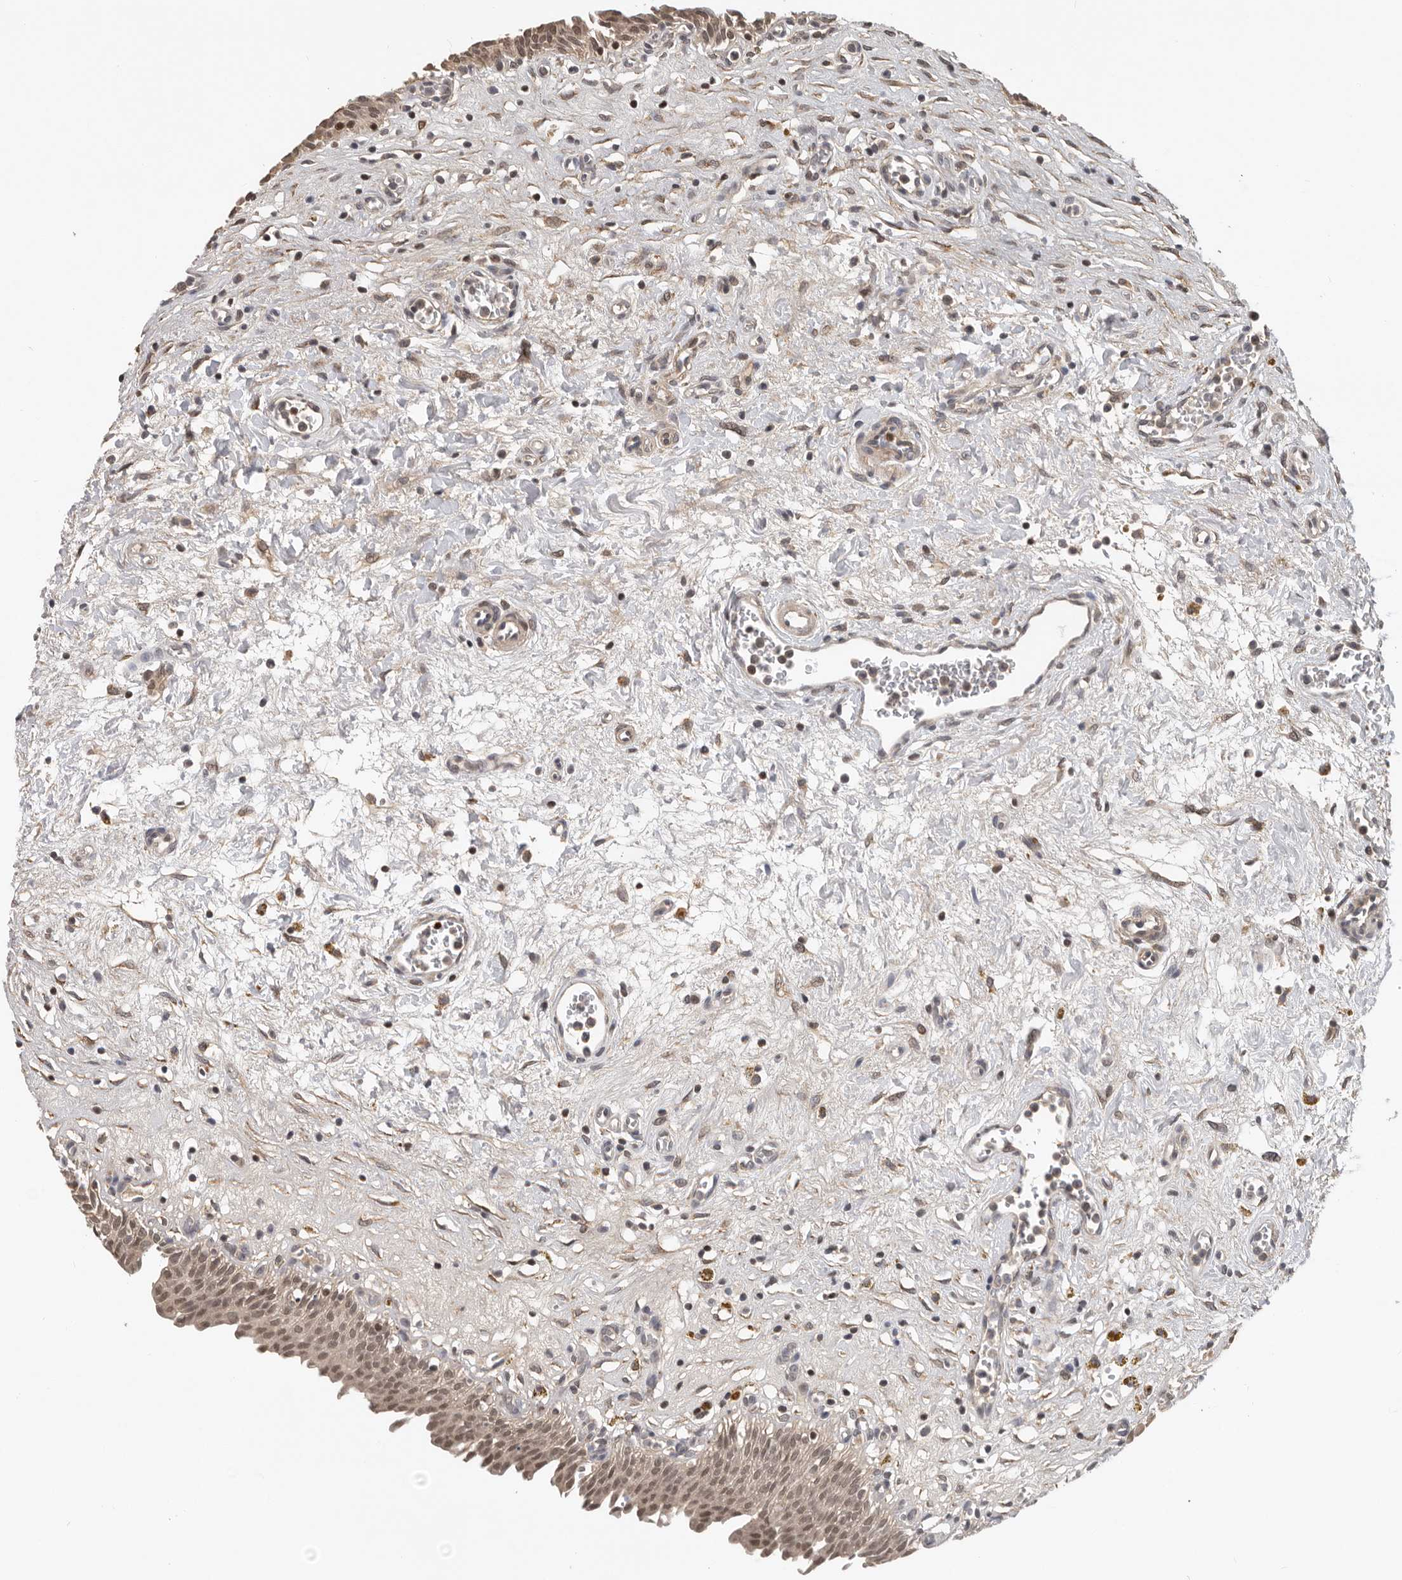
{"staining": {"intensity": "weak", "quantity": ">75%", "location": "nuclear"}, "tissue": "urinary bladder", "cell_type": "Urothelial cells", "image_type": "normal", "snomed": [{"axis": "morphology", "description": "Urothelial carcinoma, High grade"}, {"axis": "topography", "description": "Urinary bladder"}], "caption": "Immunohistochemistry (IHC) of normal urinary bladder demonstrates low levels of weak nuclear expression in about >75% of urothelial cells. The protein is stained brown, and the nuclei are stained in blue (DAB IHC with brightfield microscopy, high magnification).", "gene": "HENMT1", "patient": {"sex": "male", "age": 46}}